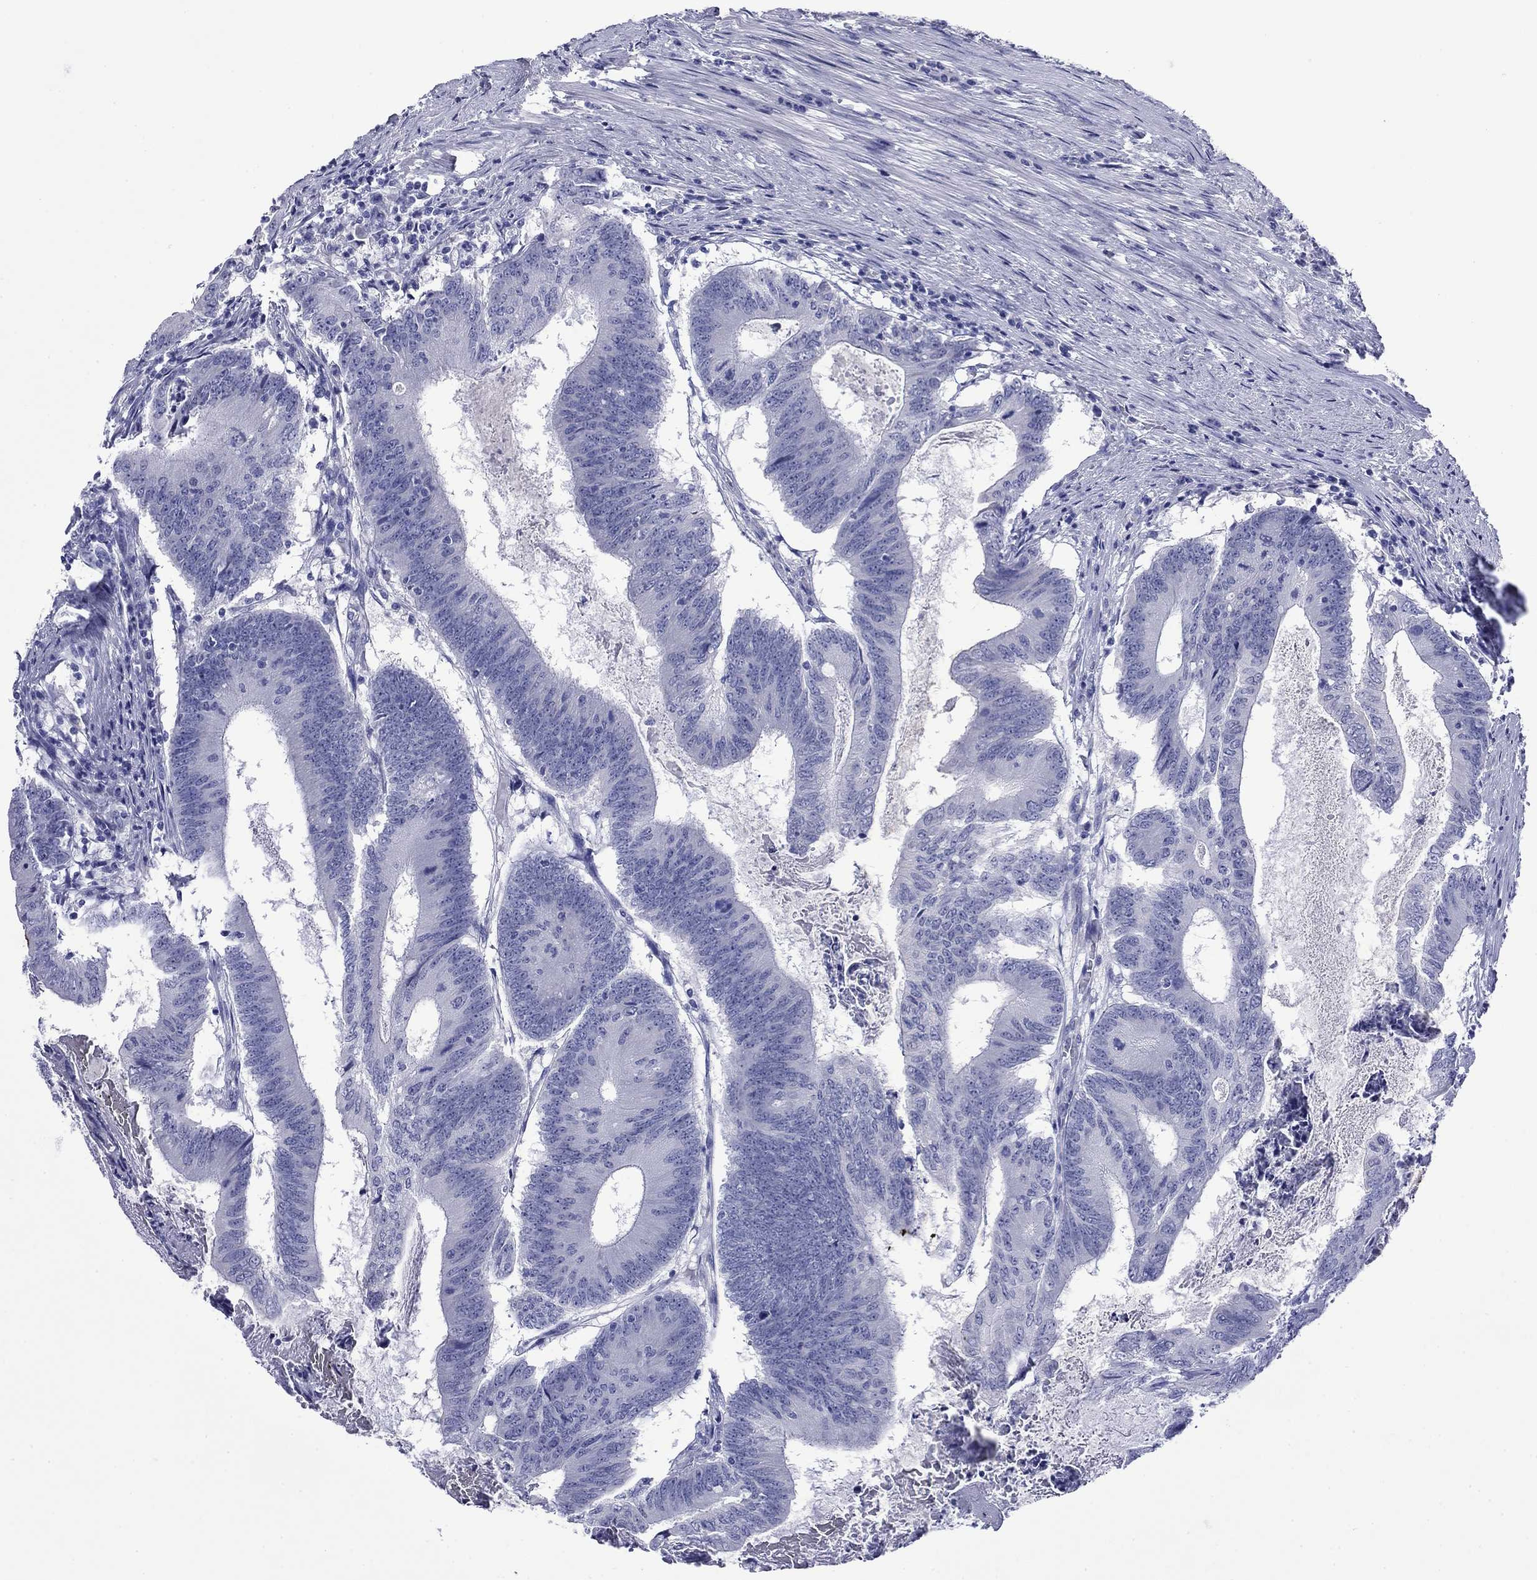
{"staining": {"intensity": "negative", "quantity": "none", "location": "none"}, "tissue": "colorectal cancer", "cell_type": "Tumor cells", "image_type": "cancer", "snomed": [{"axis": "morphology", "description": "Adenocarcinoma, NOS"}, {"axis": "topography", "description": "Colon"}], "caption": "An IHC image of colorectal cancer (adenocarcinoma) is shown. There is no staining in tumor cells of colorectal cancer (adenocarcinoma).", "gene": "GIP", "patient": {"sex": "female", "age": 70}}